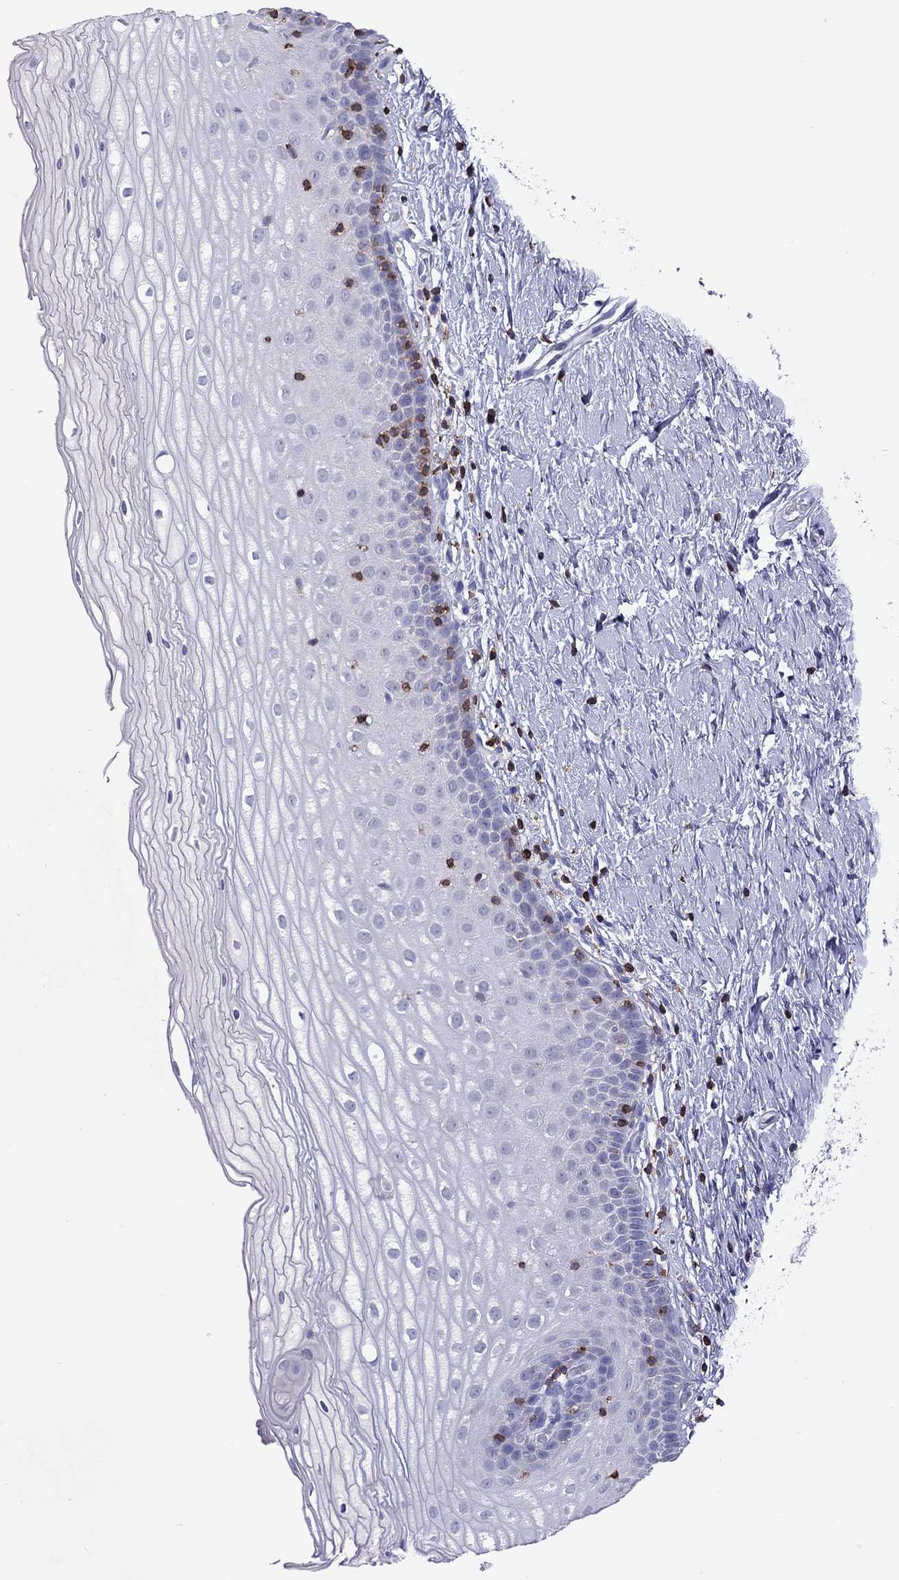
{"staining": {"intensity": "negative", "quantity": "none", "location": "none"}, "tissue": "cervix", "cell_type": "Glandular cells", "image_type": "normal", "snomed": [{"axis": "morphology", "description": "Normal tissue, NOS"}, {"axis": "topography", "description": "Cervix"}], "caption": "A micrograph of human cervix is negative for staining in glandular cells. (IHC, brightfield microscopy, high magnification).", "gene": "ENSG00000288637", "patient": {"sex": "female", "age": 37}}